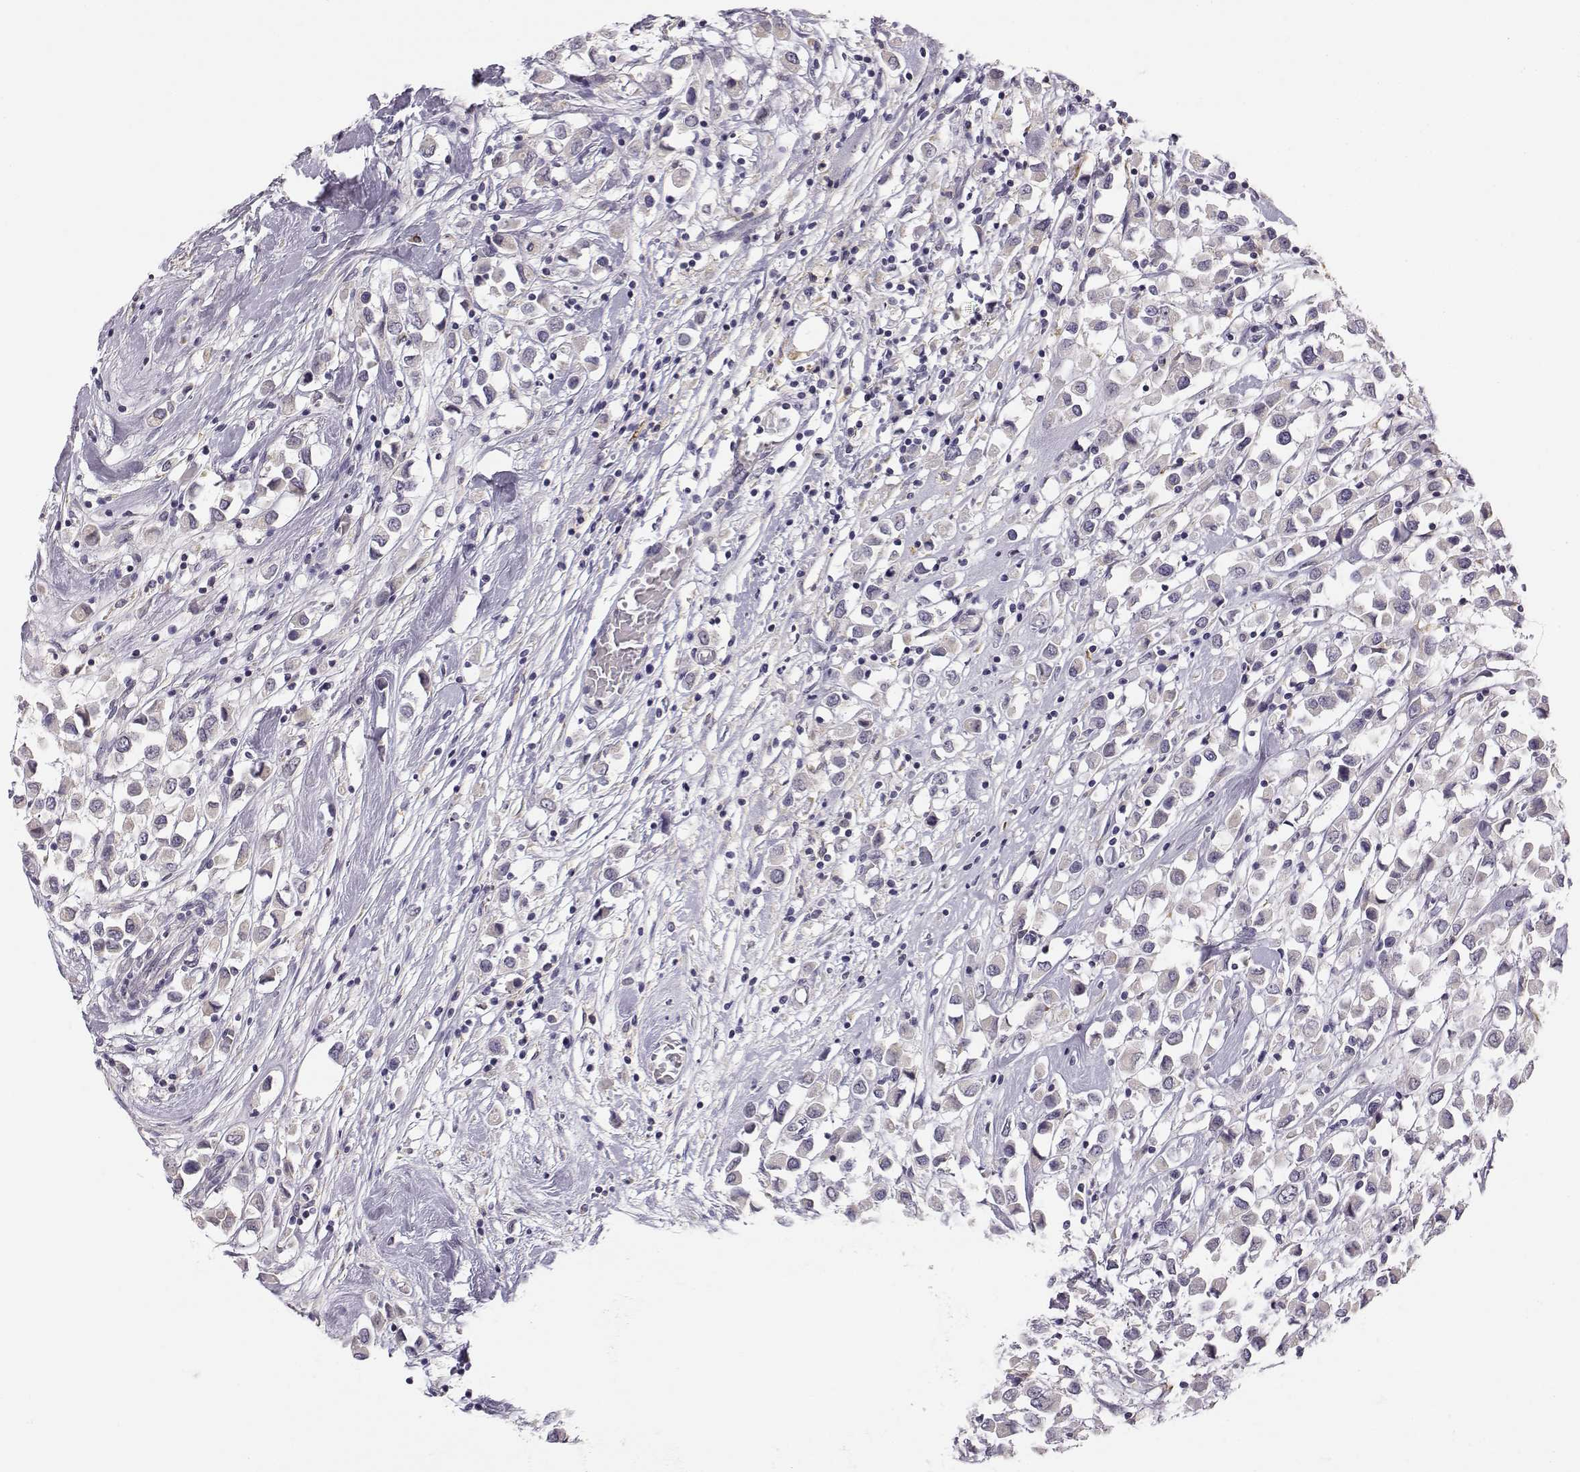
{"staining": {"intensity": "weak", "quantity": ">75%", "location": "cytoplasmic/membranous"}, "tissue": "breast cancer", "cell_type": "Tumor cells", "image_type": "cancer", "snomed": [{"axis": "morphology", "description": "Duct carcinoma"}, {"axis": "topography", "description": "Breast"}], "caption": "A high-resolution micrograph shows IHC staining of breast cancer (invasive ductal carcinoma), which displays weak cytoplasmic/membranous expression in about >75% of tumor cells.", "gene": "ACSL6", "patient": {"sex": "female", "age": 61}}